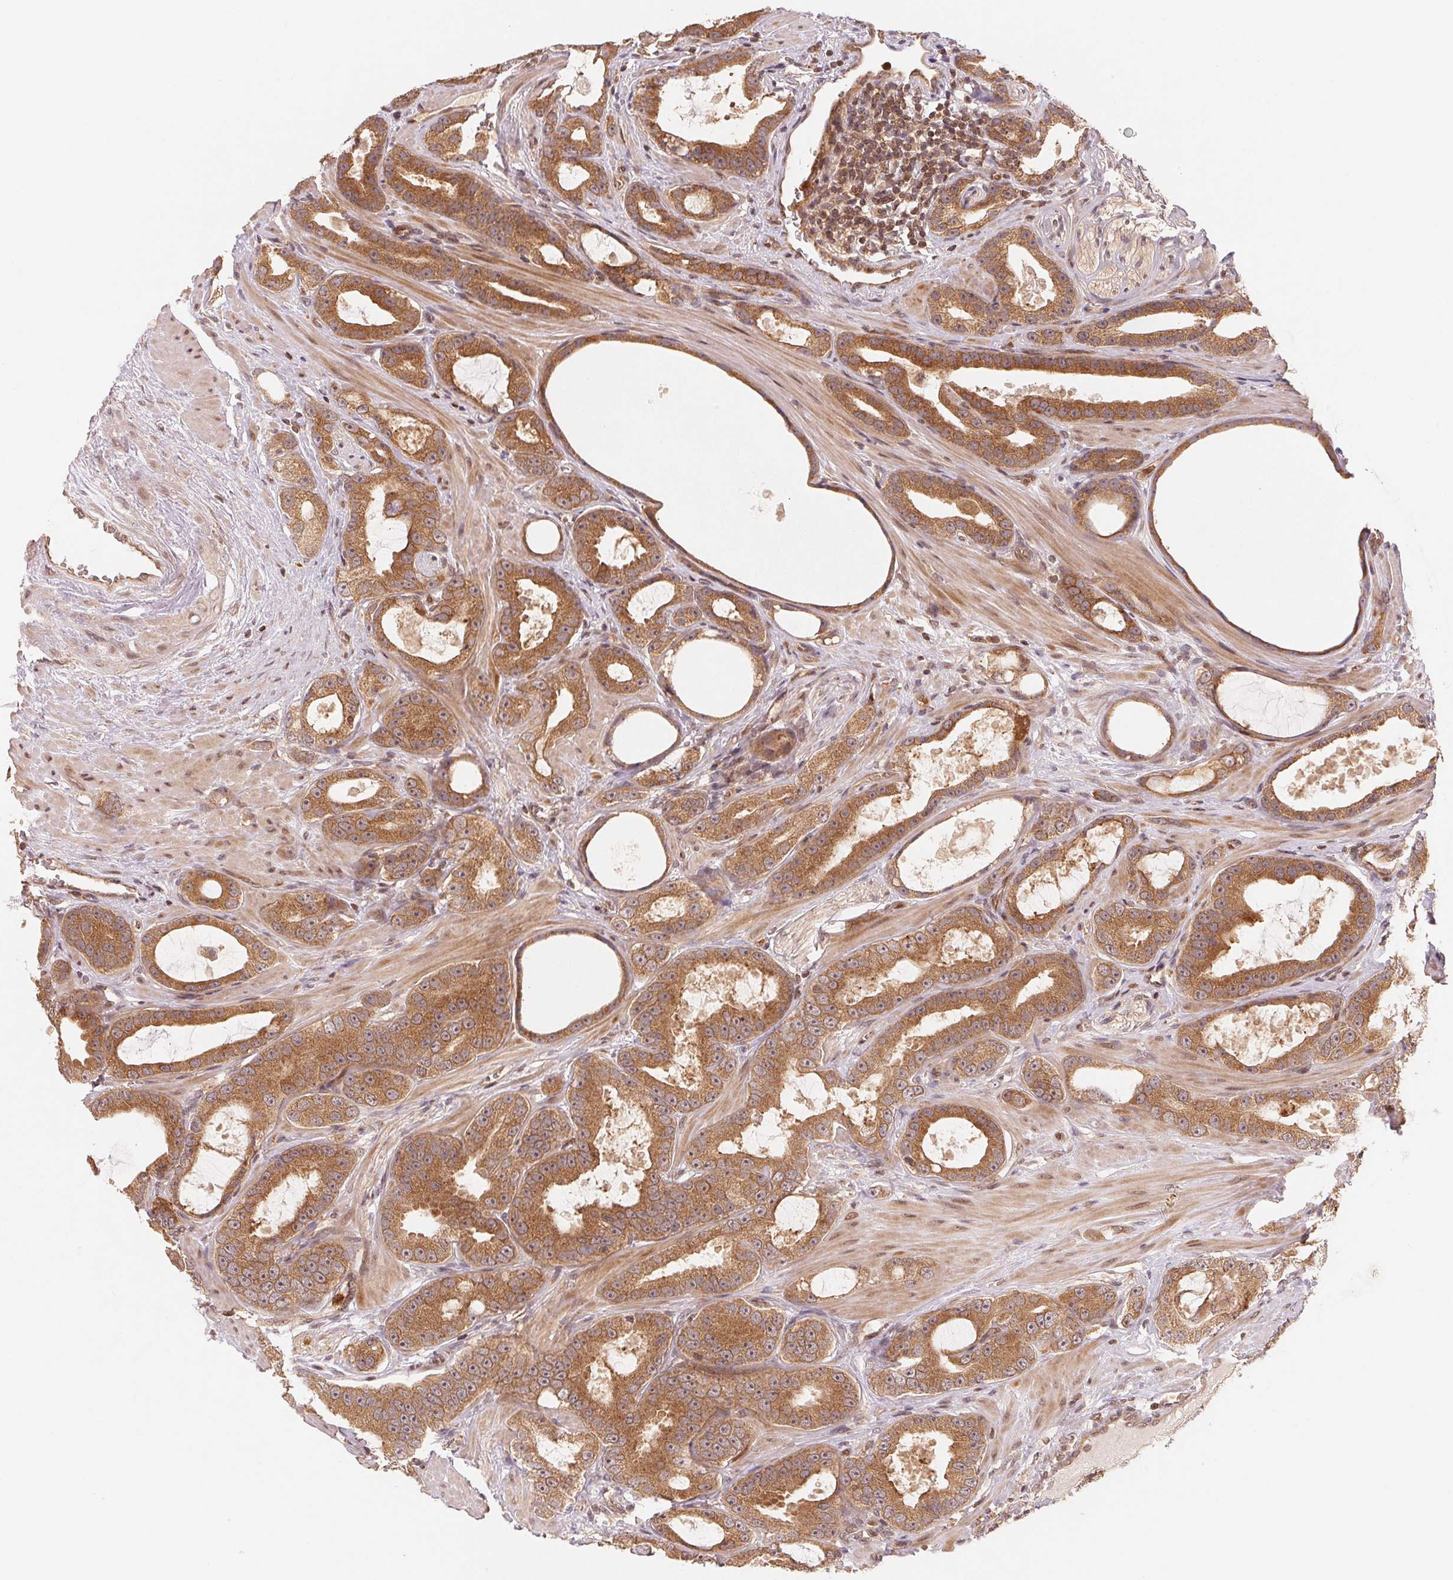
{"staining": {"intensity": "moderate", "quantity": ">75%", "location": "cytoplasmic/membranous,nuclear"}, "tissue": "prostate cancer", "cell_type": "Tumor cells", "image_type": "cancer", "snomed": [{"axis": "morphology", "description": "Adenocarcinoma, High grade"}, {"axis": "topography", "description": "Prostate"}], "caption": "This photomicrograph displays prostate cancer stained with immunohistochemistry to label a protein in brown. The cytoplasmic/membranous and nuclear of tumor cells show moderate positivity for the protein. Nuclei are counter-stained blue.", "gene": "CCDC102B", "patient": {"sex": "male", "age": 65}}